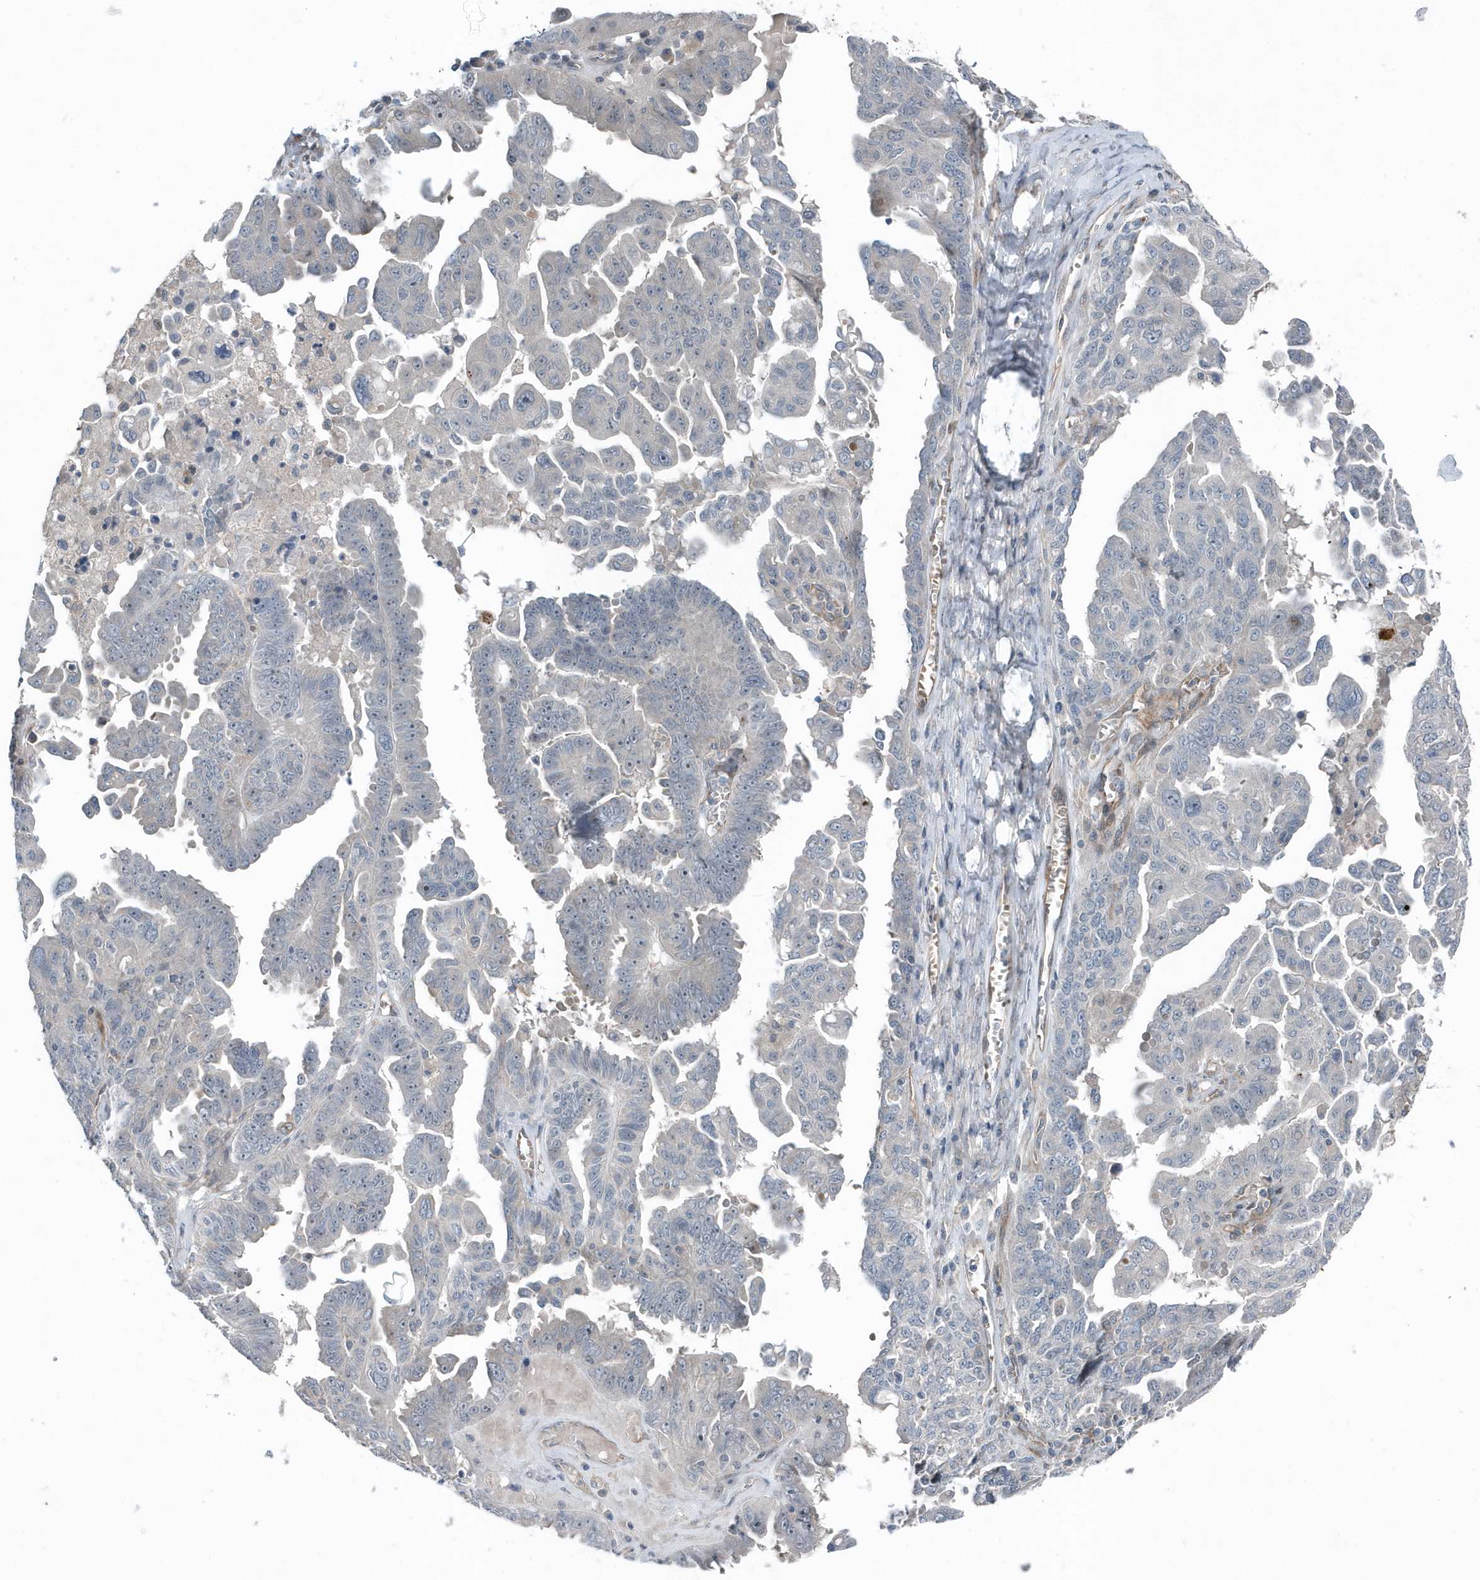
{"staining": {"intensity": "negative", "quantity": "none", "location": "none"}, "tissue": "ovarian cancer", "cell_type": "Tumor cells", "image_type": "cancer", "snomed": [{"axis": "morphology", "description": "Carcinoma, endometroid"}, {"axis": "topography", "description": "Ovary"}], "caption": "The image displays no significant expression in tumor cells of ovarian cancer (endometroid carcinoma).", "gene": "MCC", "patient": {"sex": "female", "age": 62}}